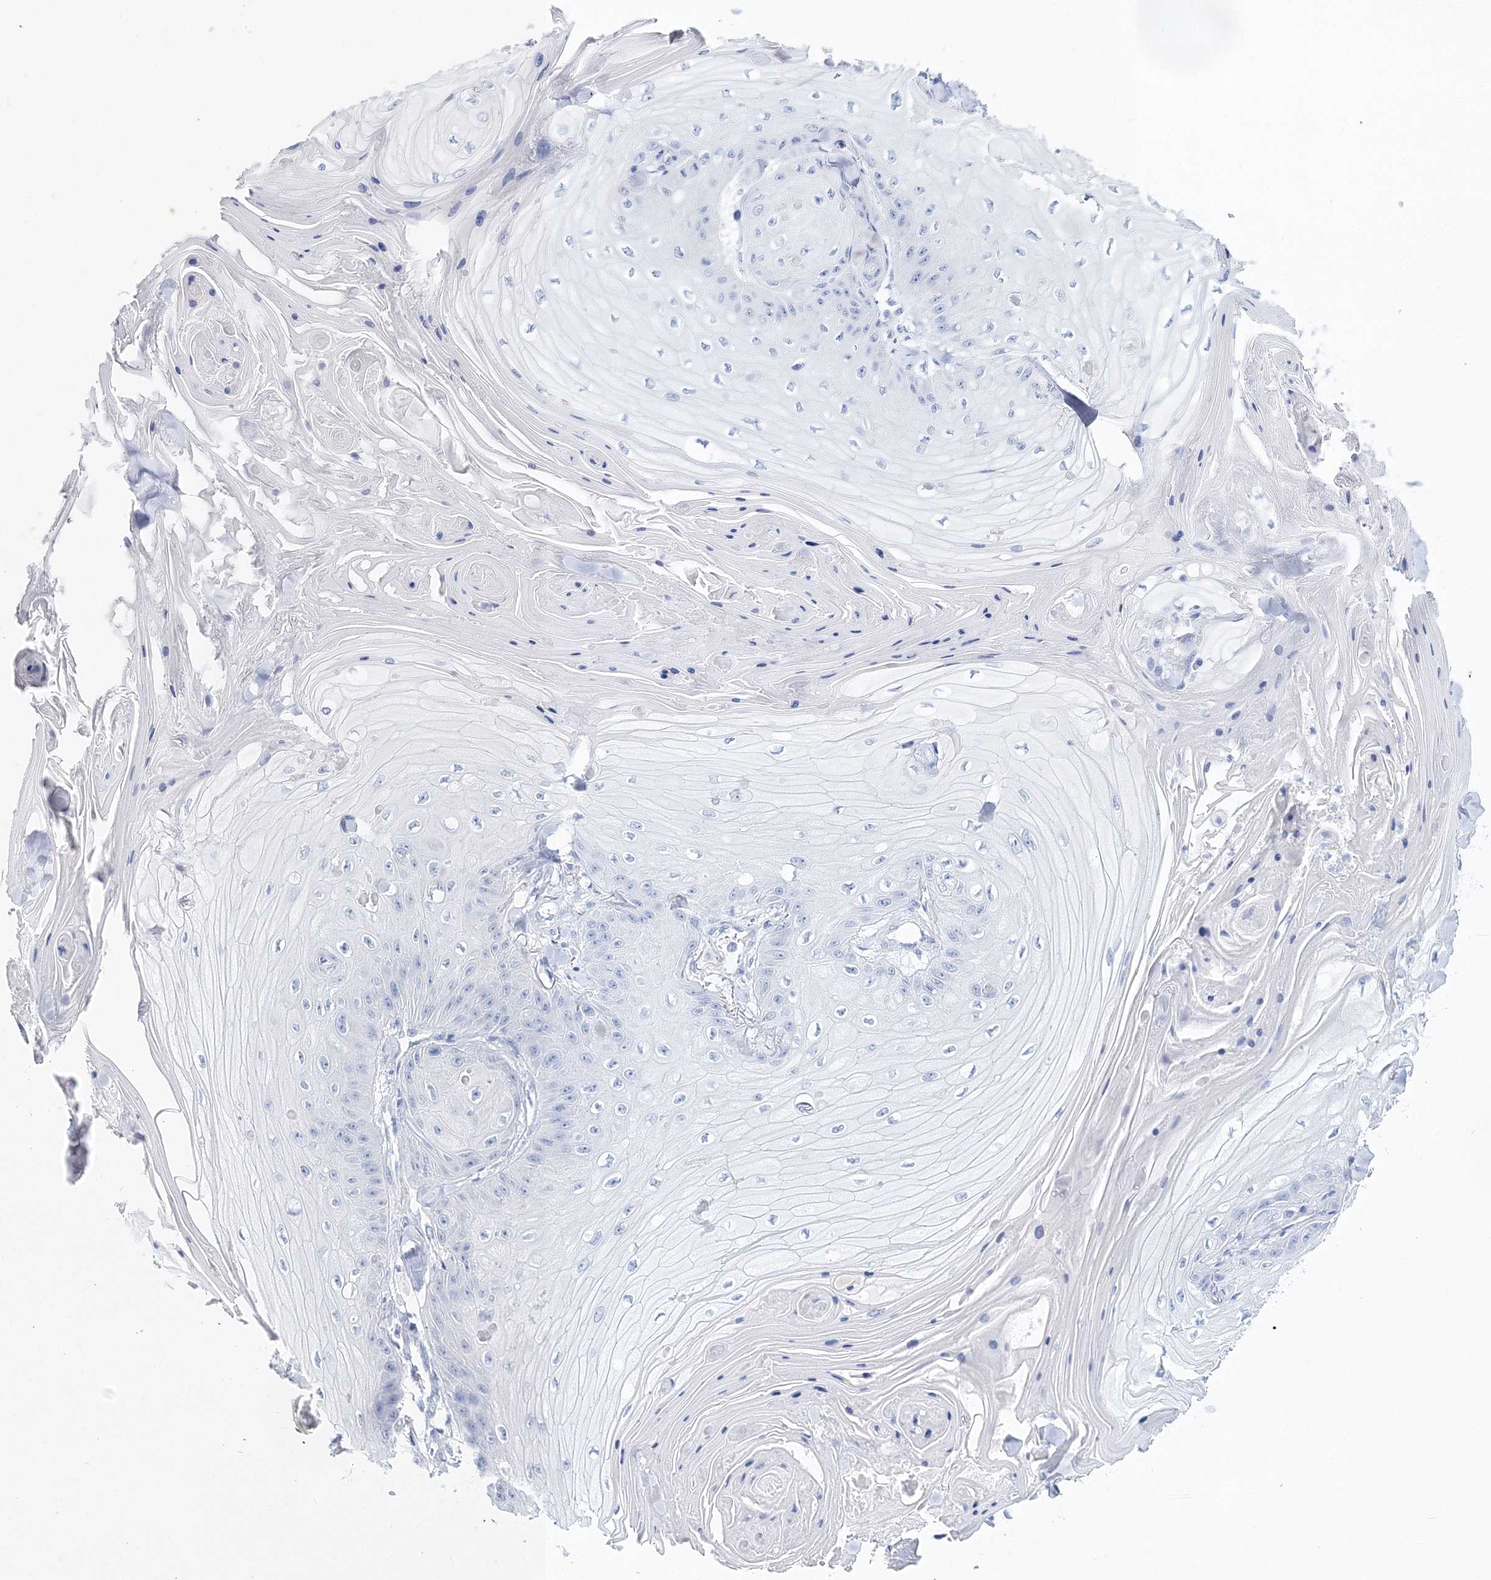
{"staining": {"intensity": "negative", "quantity": "none", "location": "none"}, "tissue": "skin cancer", "cell_type": "Tumor cells", "image_type": "cancer", "snomed": [{"axis": "morphology", "description": "Squamous cell carcinoma, NOS"}, {"axis": "topography", "description": "Skin"}], "caption": "Squamous cell carcinoma (skin) was stained to show a protein in brown. There is no significant expression in tumor cells.", "gene": "MYOZ2", "patient": {"sex": "male", "age": 74}}